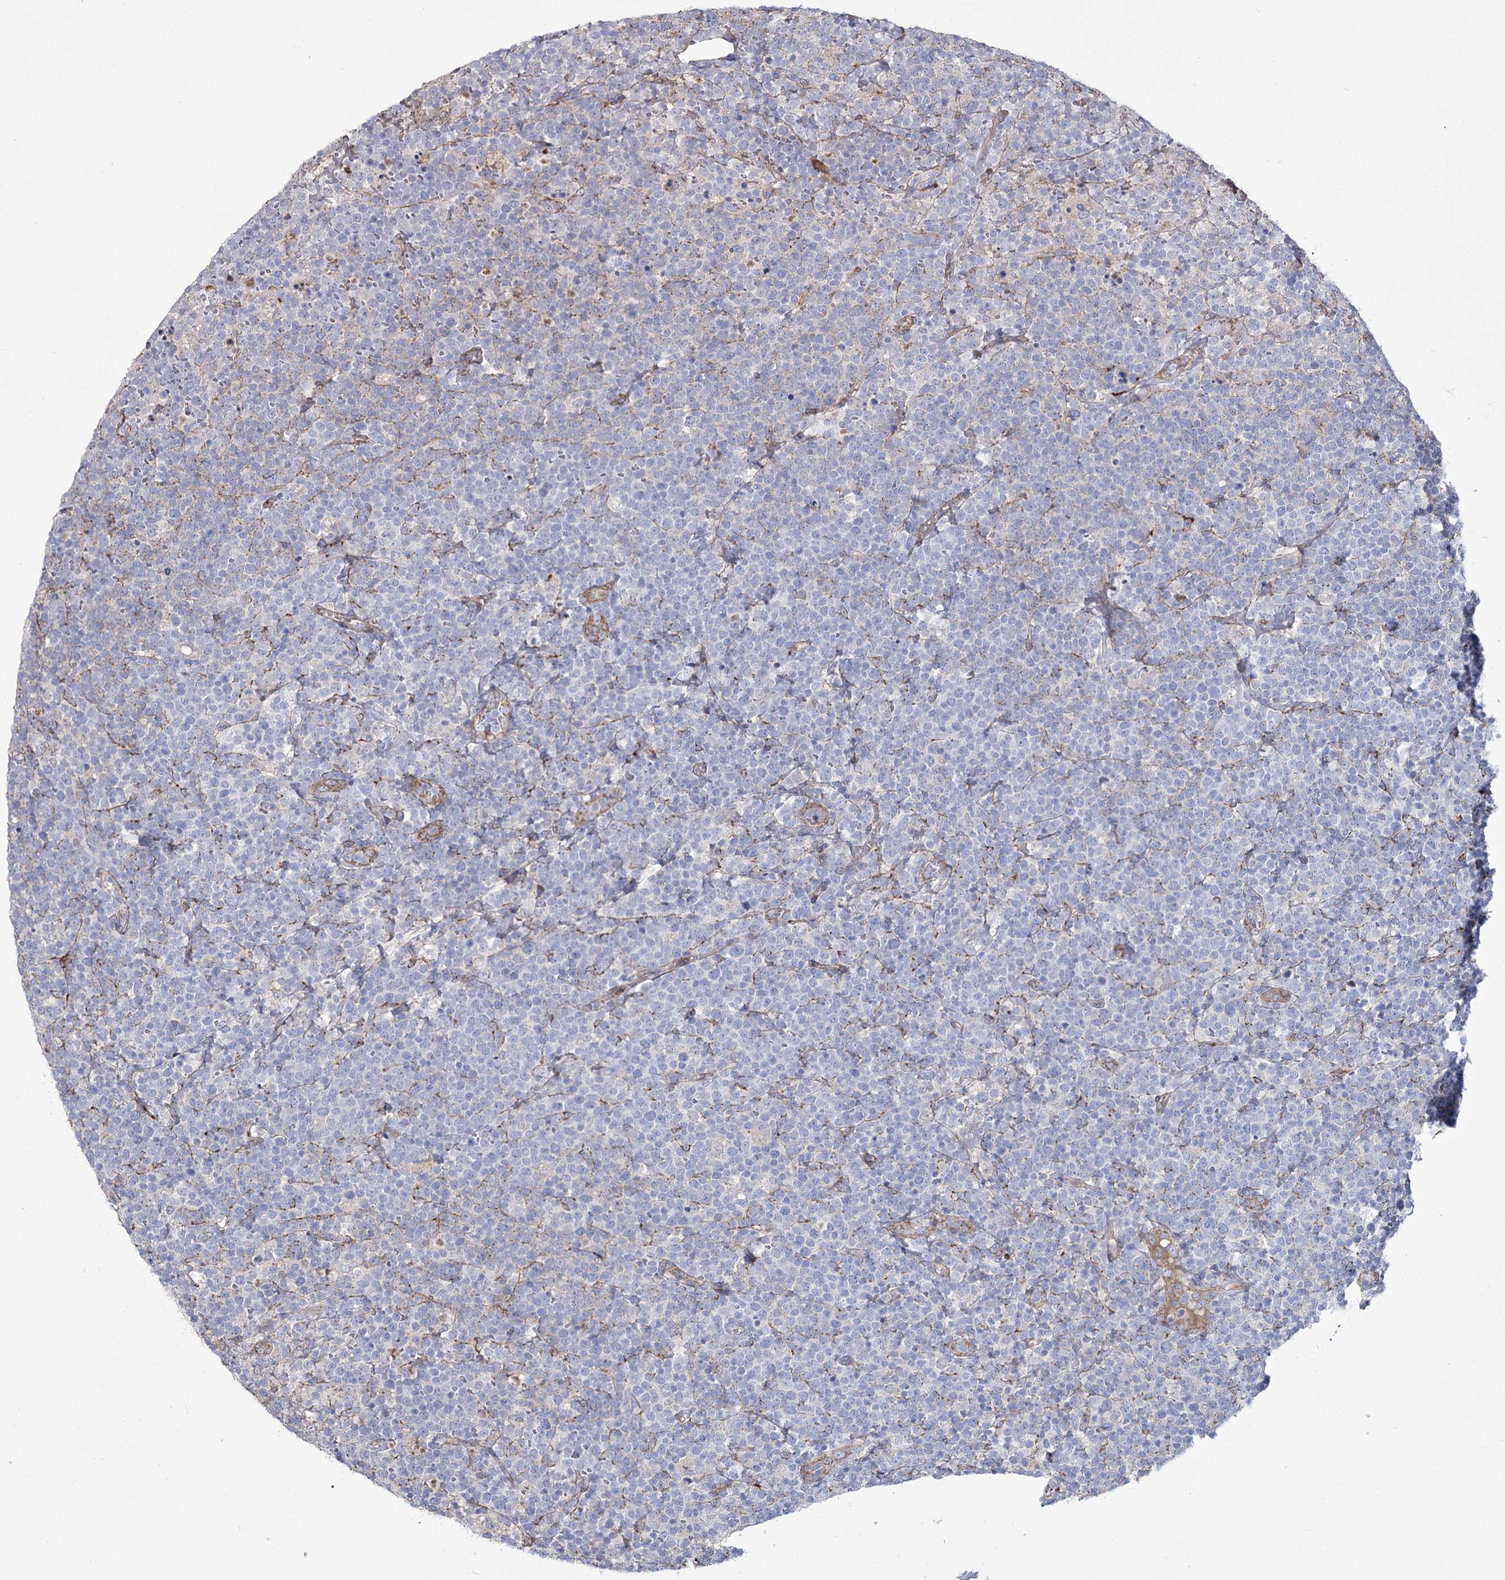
{"staining": {"intensity": "negative", "quantity": "none", "location": "none"}, "tissue": "lymphoma", "cell_type": "Tumor cells", "image_type": "cancer", "snomed": [{"axis": "morphology", "description": "Malignant lymphoma, non-Hodgkin's type, High grade"}, {"axis": "topography", "description": "Lymph node"}], "caption": "Tumor cells show no significant expression in high-grade malignant lymphoma, non-Hodgkin's type. Brightfield microscopy of immunohistochemistry (IHC) stained with DAB (brown) and hematoxylin (blue), captured at high magnification.", "gene": "ME3", "patient": {"sex": "male", "age": 61}}